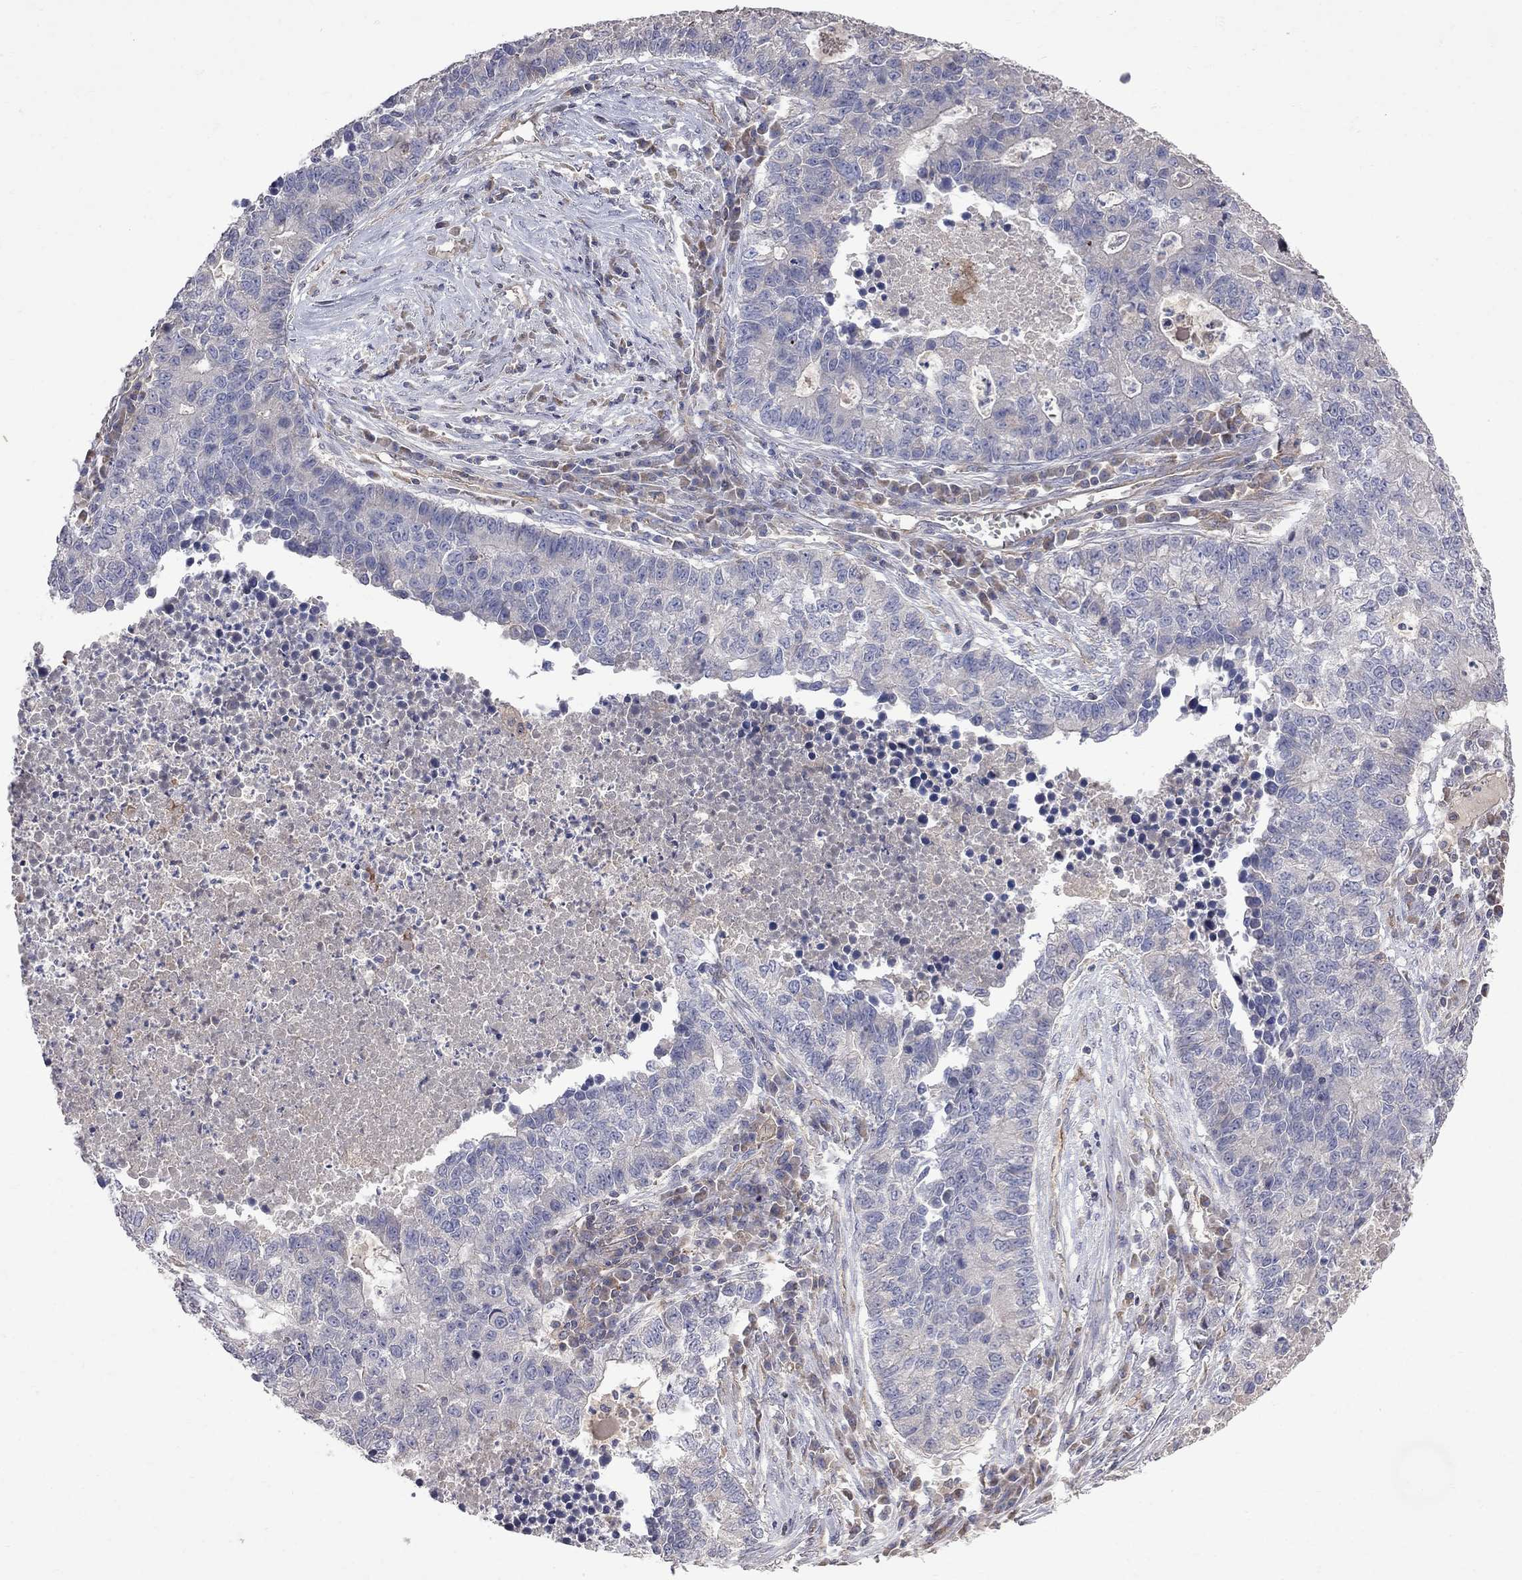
{"staining": {"intensity": "negative", "quantity": "none", "location": "none"}, "tissue": "lung cancer", "cell_type": "Tumor cells", "image_type": "cancer", "snomed": [{"axis": "morphology", "description": "Adenocarcinoma, NOS"}, {"axis": "topography", "description": "Lung"}], "caption": "Tumor cells are negative for brown protein staining in lung cancer (adenocarcinoma).", "gene": "ABI3", "patient": {"sex": "male", "age": 57}}